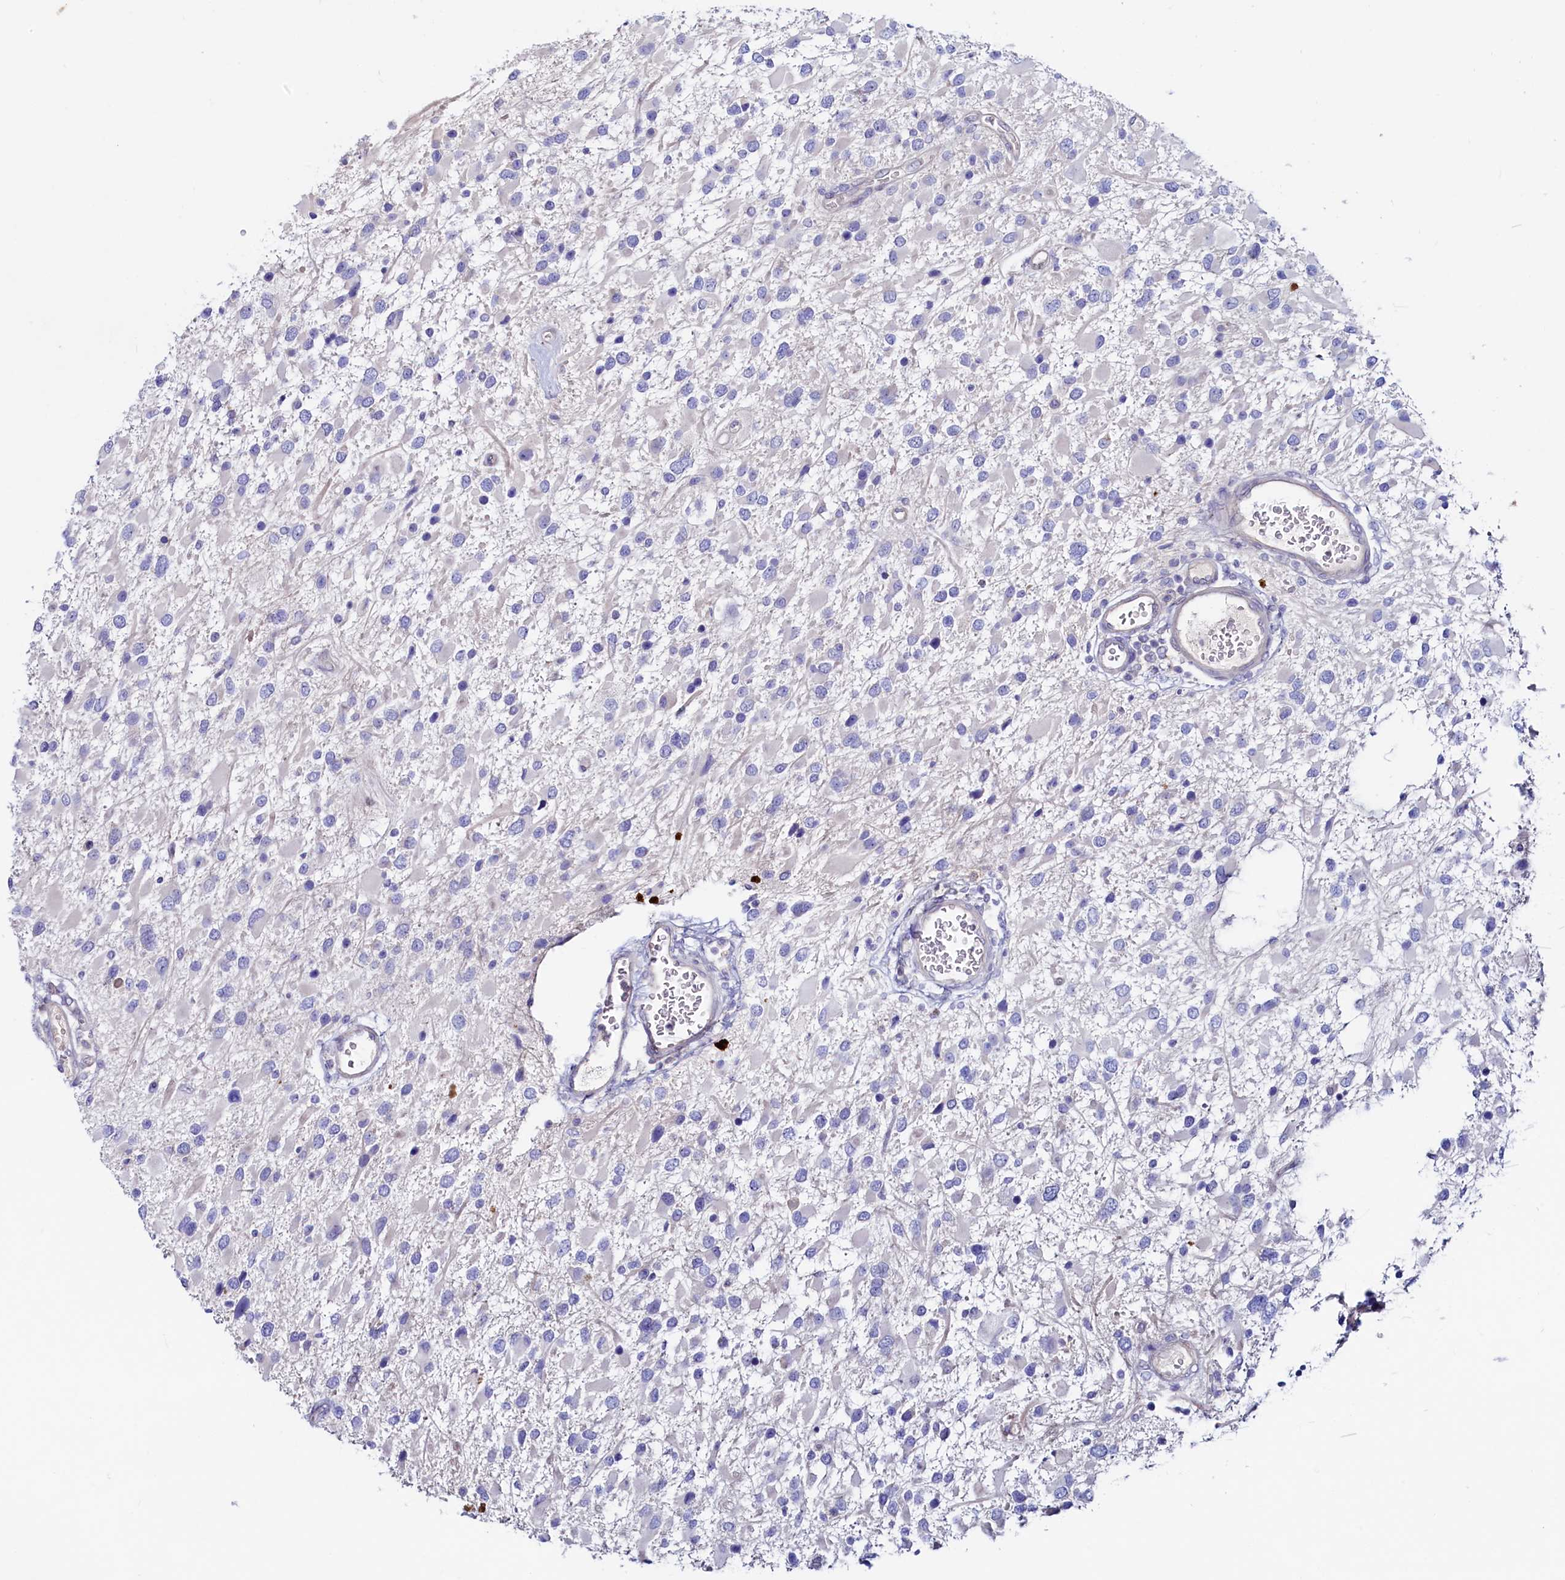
{"staining": {"intensity": "negative", "quantity": "none", "location": "none"}, "tissue": "glioma", "cell_type": "Tumor cells", "image_type": "cancer", "snomed": [{"axis": "morphology", "description": "Glioma, malignant, High grade"}, {"axis": "topography", "description": "Brain"}], "caption": "The photomicrograph displays no significant positivity in tumor cells of malignant glioma (high-grade).", "gene": "ASTE1", "patient": {"sex": "male", "age": 53}}